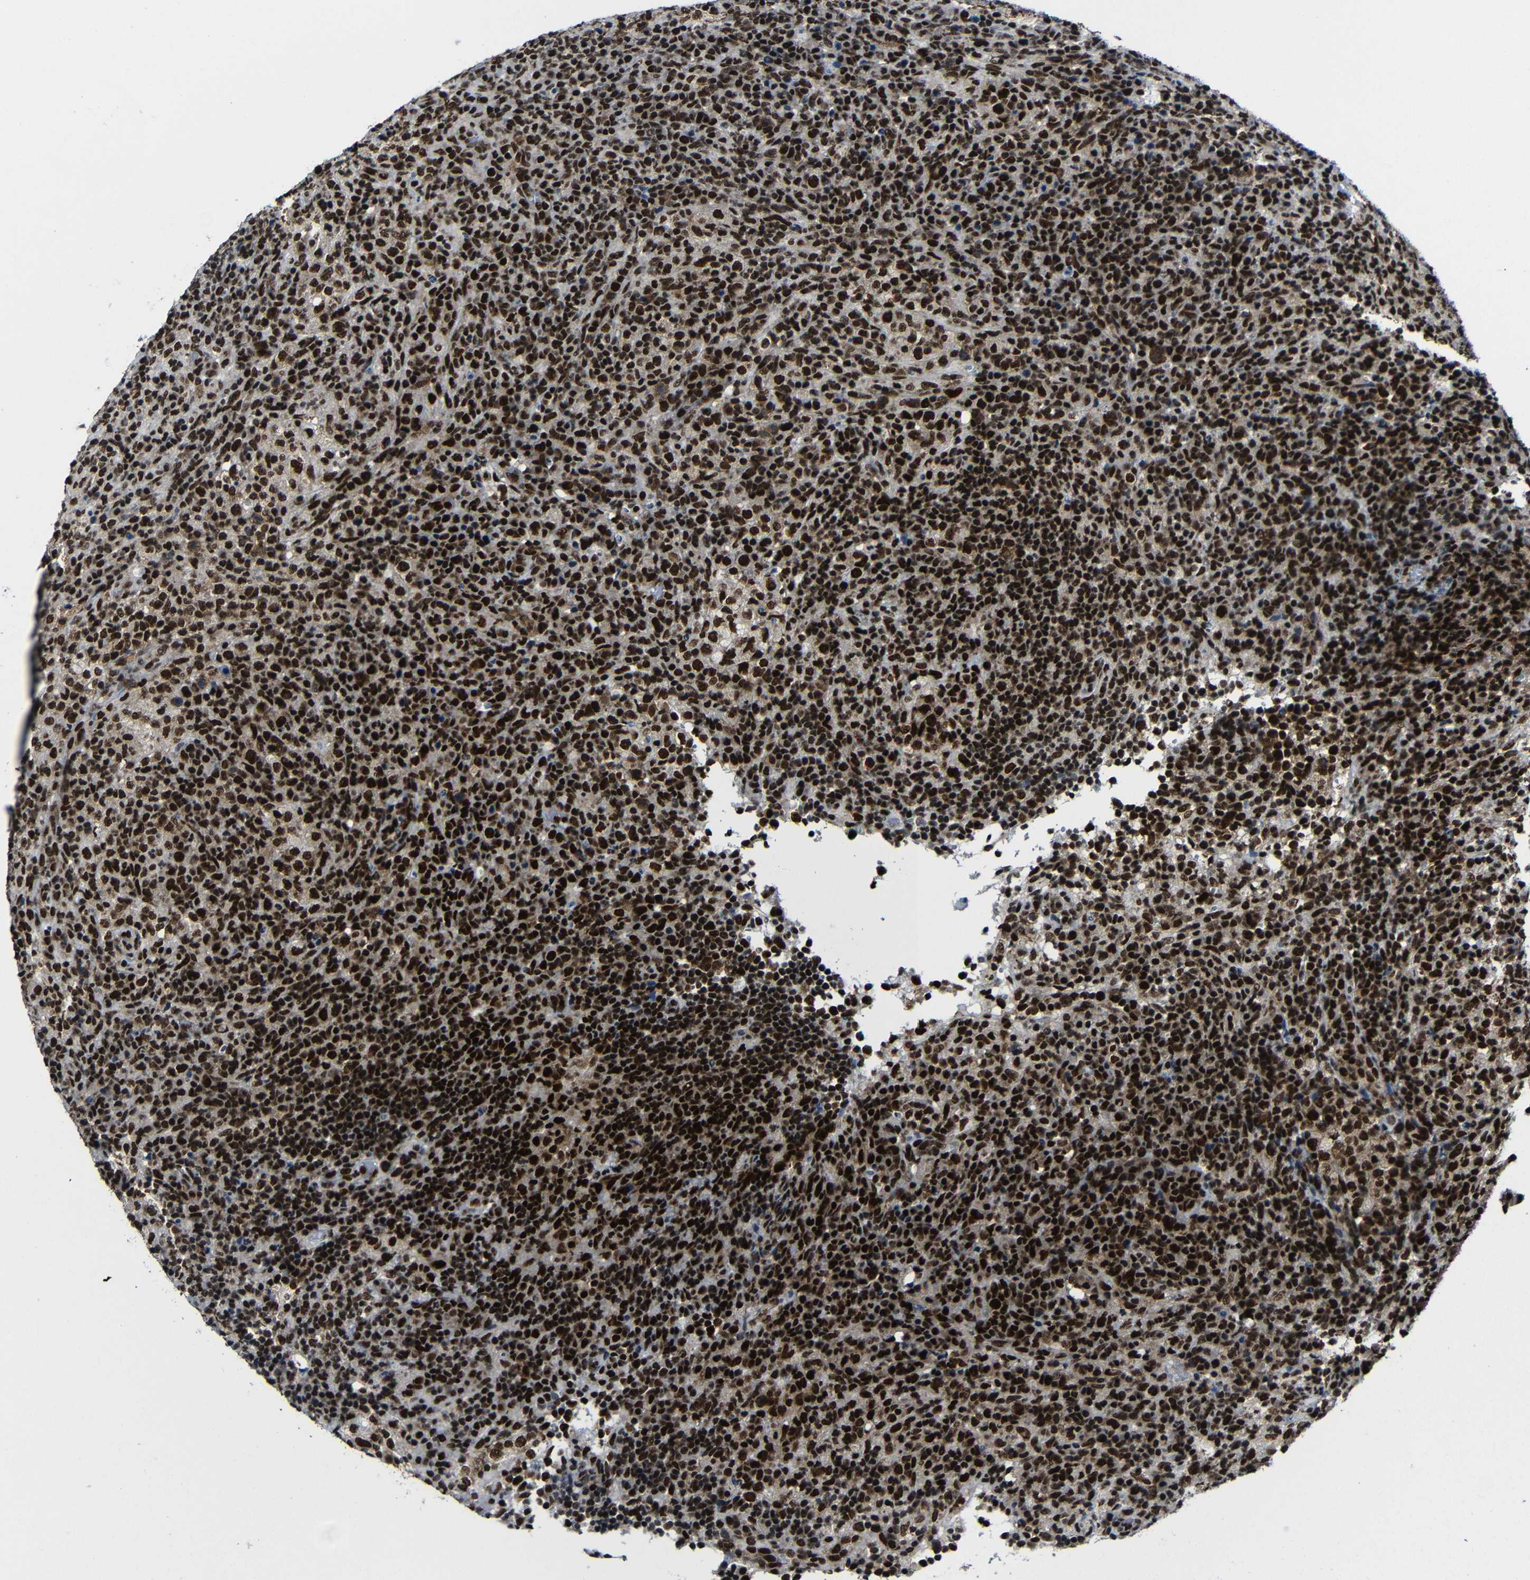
{"staining": {"intensity": "strong", "quantity": ">75%", "location": "nuclear"}, "tissue": "lymphoma", "cell_type": "Tumor cells", "image_type": "cancer", "snomed": [{"axis": "morphology", "description": "Malignant lymphoma, non-Hodgkin's type, High grade"}, {"axis": "topography", "description": "Lymph node"}], "caption": "A high-resolution micrograph shows immunohistochemistry (IHC) staining of lymphoma, which exhibits strong nuclear staining in about >75% of tumor cells.", "gene": "PTBP1", "patient": {"sex": "female", "age": 76}}